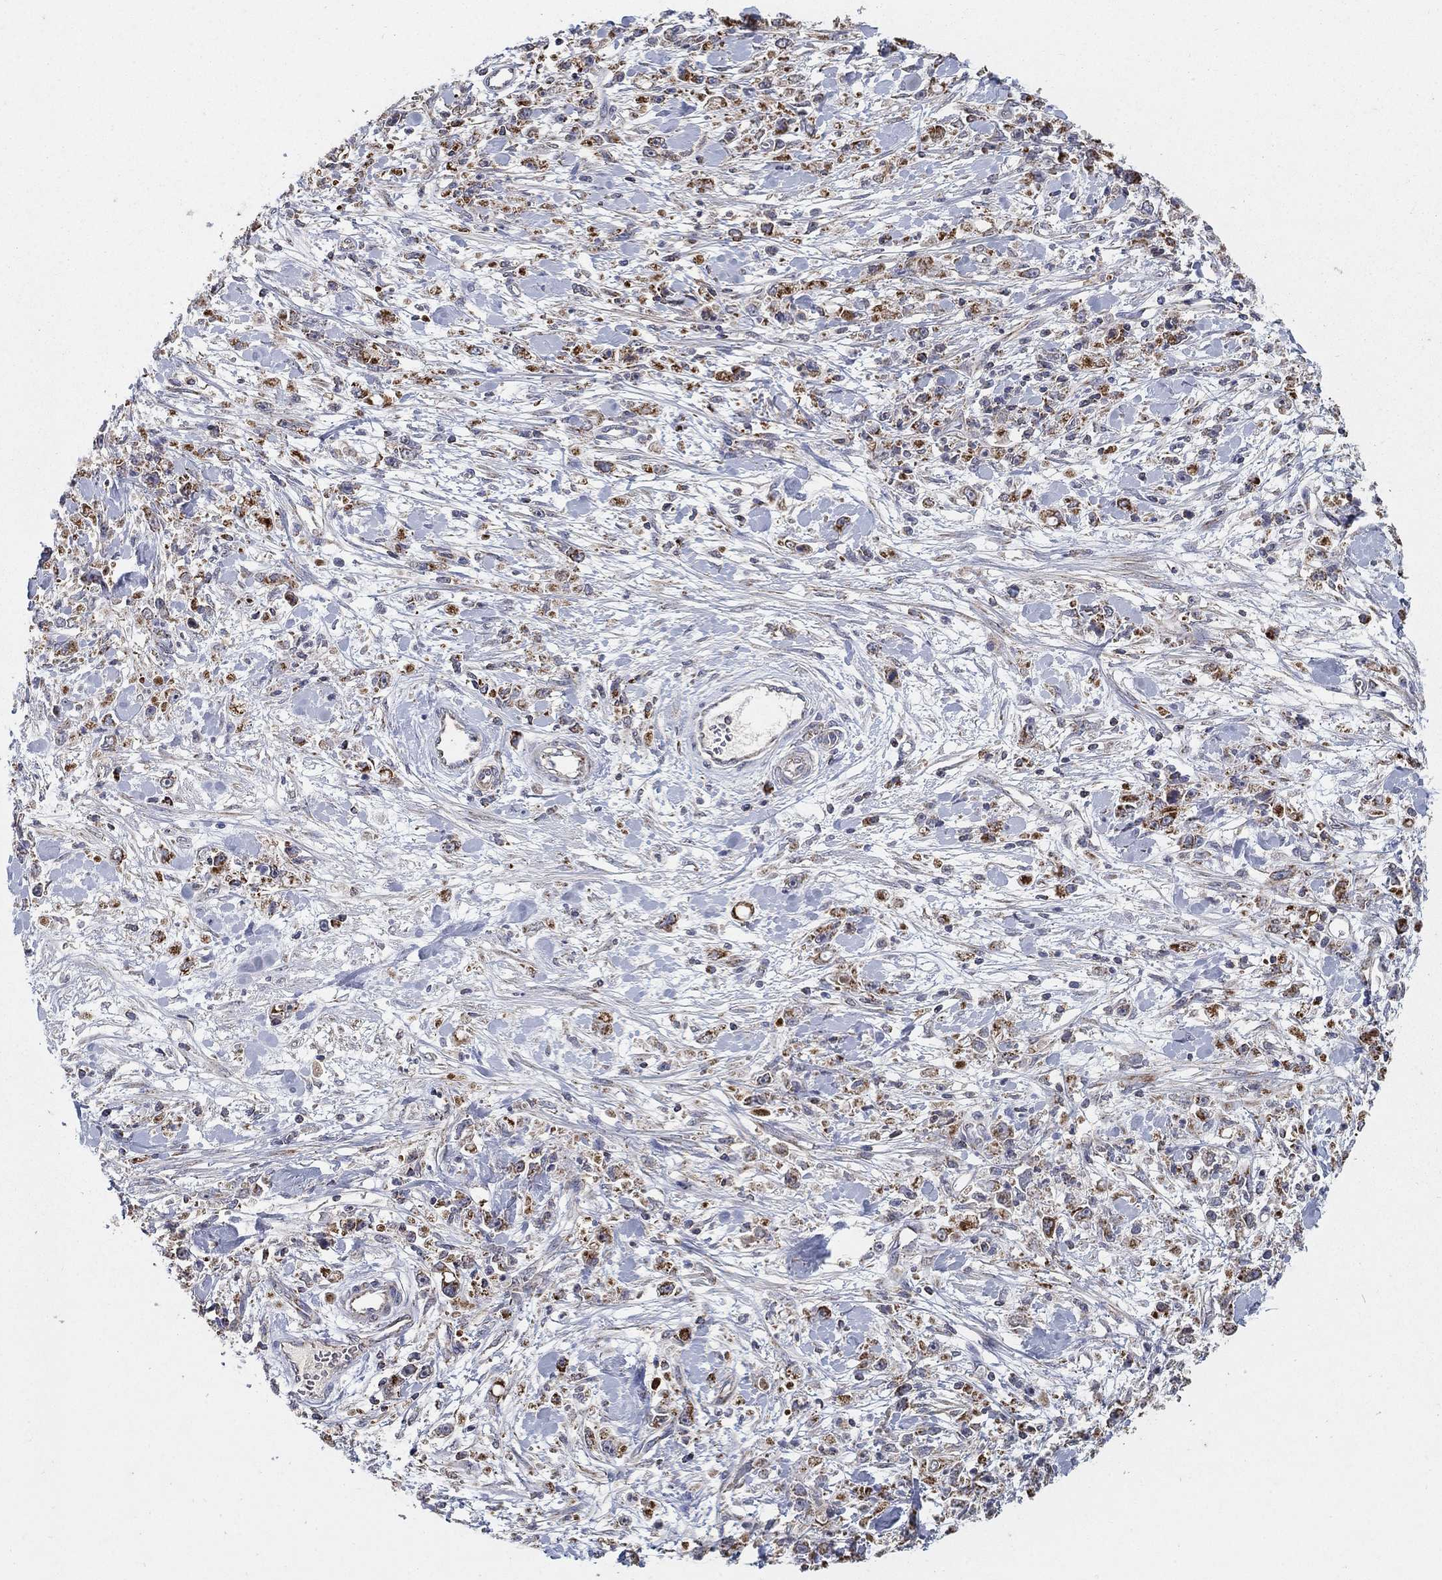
{"staining": {"intensity": "strong", "quantity": "<25%", "location": "cytoplasmic/membranous"}, "tissue": "stomach cancer", "cell_type": "Tumor cells", "image_type": "cancer", "snomed": [{"axis": "morphology", "description": "Adenocarcinoma, NOS"}, {"axis": "topography", "description": "Stomach"}], "caption": "Strong cytoplasmic/membranous positivity for a protein is identified in approximately <25% of tumor cells of stomach adenocarcinoma using immunohistochemistry (IHC).", "gene": "GPSM1", "patient": {"sex": "female", "age": 59}}